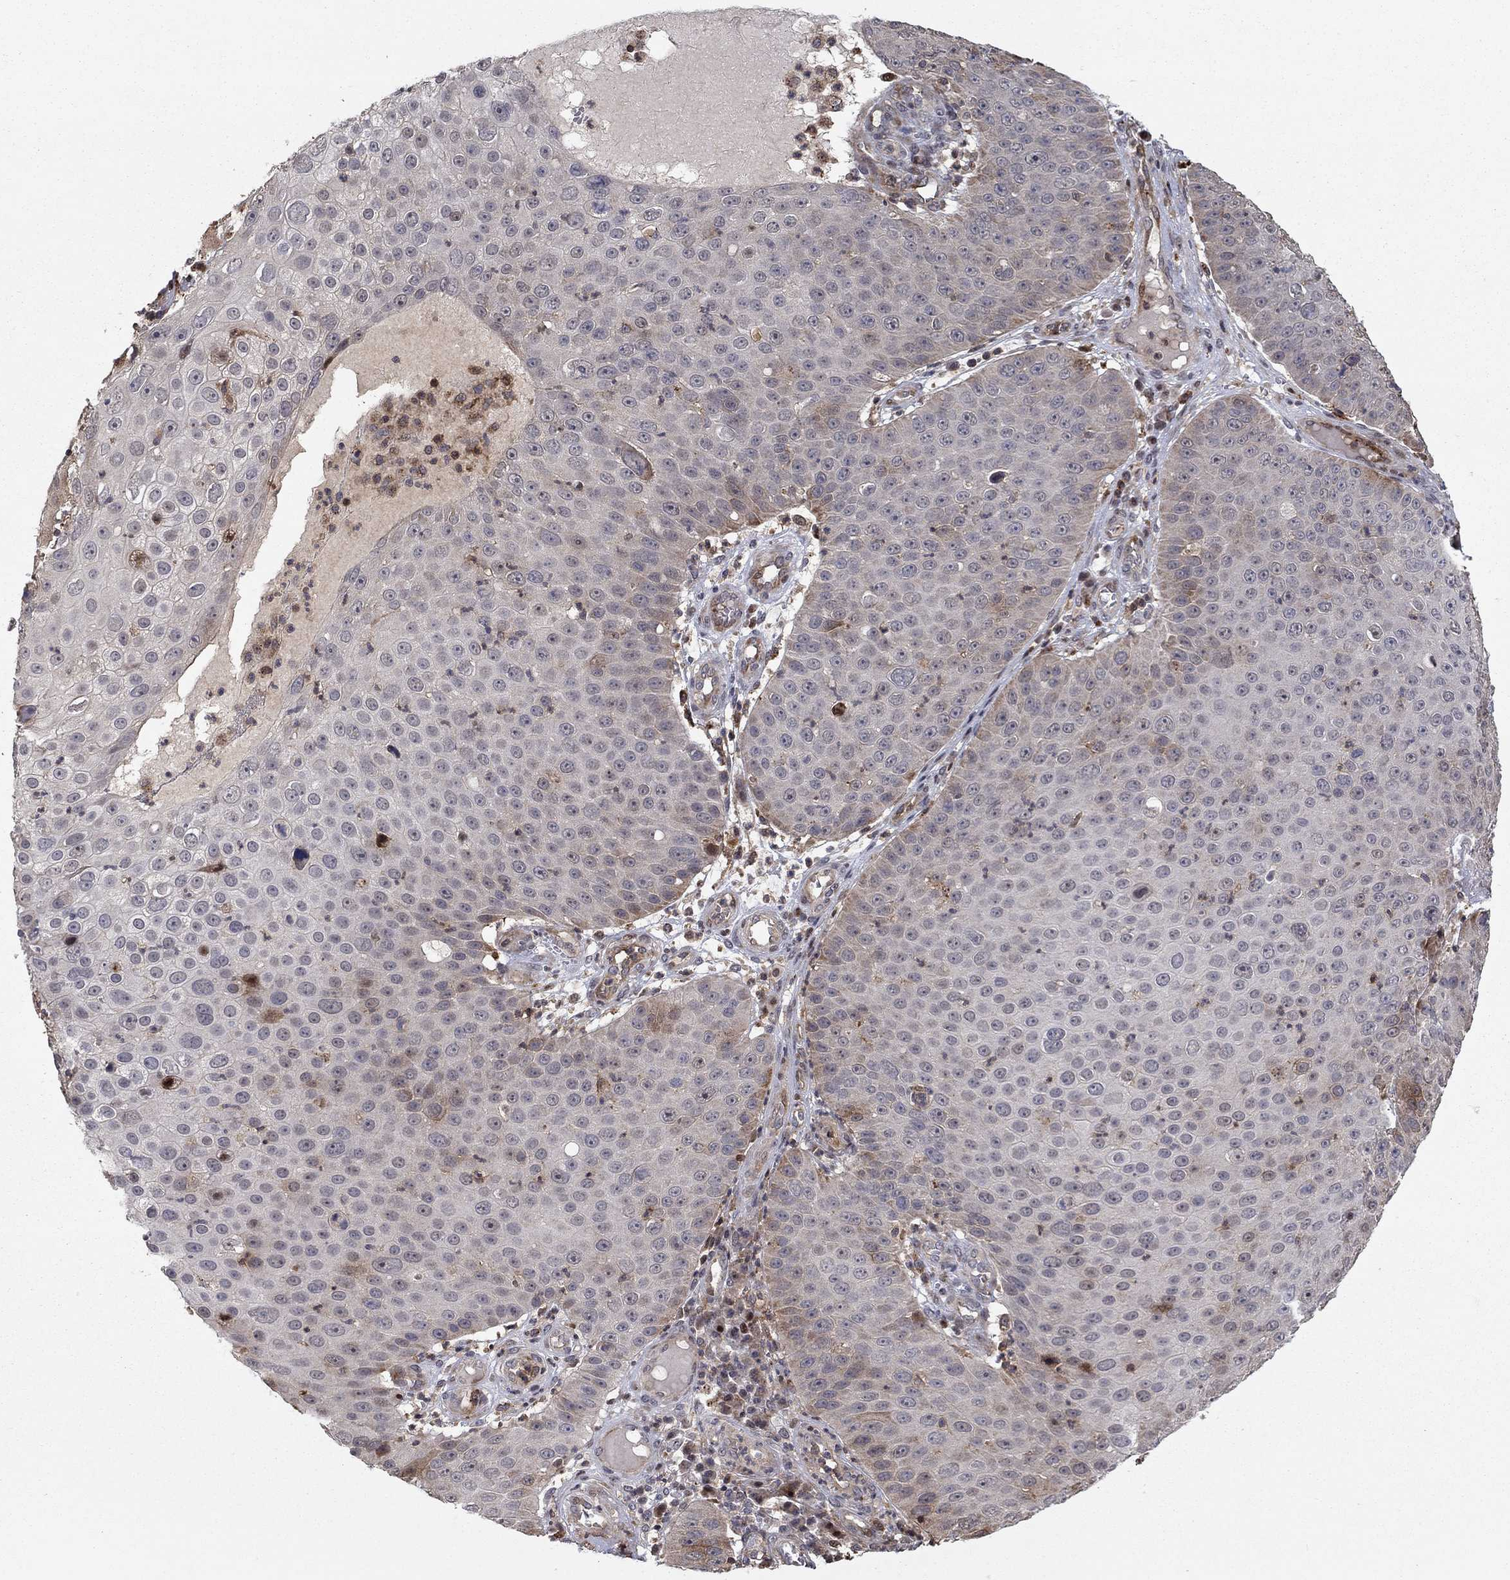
{"staining": {"intensity": "moderate", "quantity": "<25%", "location": "cytoplasmic/membranous"}, "tissue": "skin cancer", "cell_type": "Tumor cells", "image_type": "cancer", "snomed": [{"axis": "morphology", "description": "Squamous cell carcinoma, NOS"}, {"axis": "topography", "description": "Skin"}], "caption": "Immunohistochemical staining of skin cancer (squamous cell carcinoma) shows moderate cytoplasmic/membranous protein staining in approximately <25% of tumor cells.", "gene": "LPCAT4", "patient": {"sex": "male", "age": 71}}